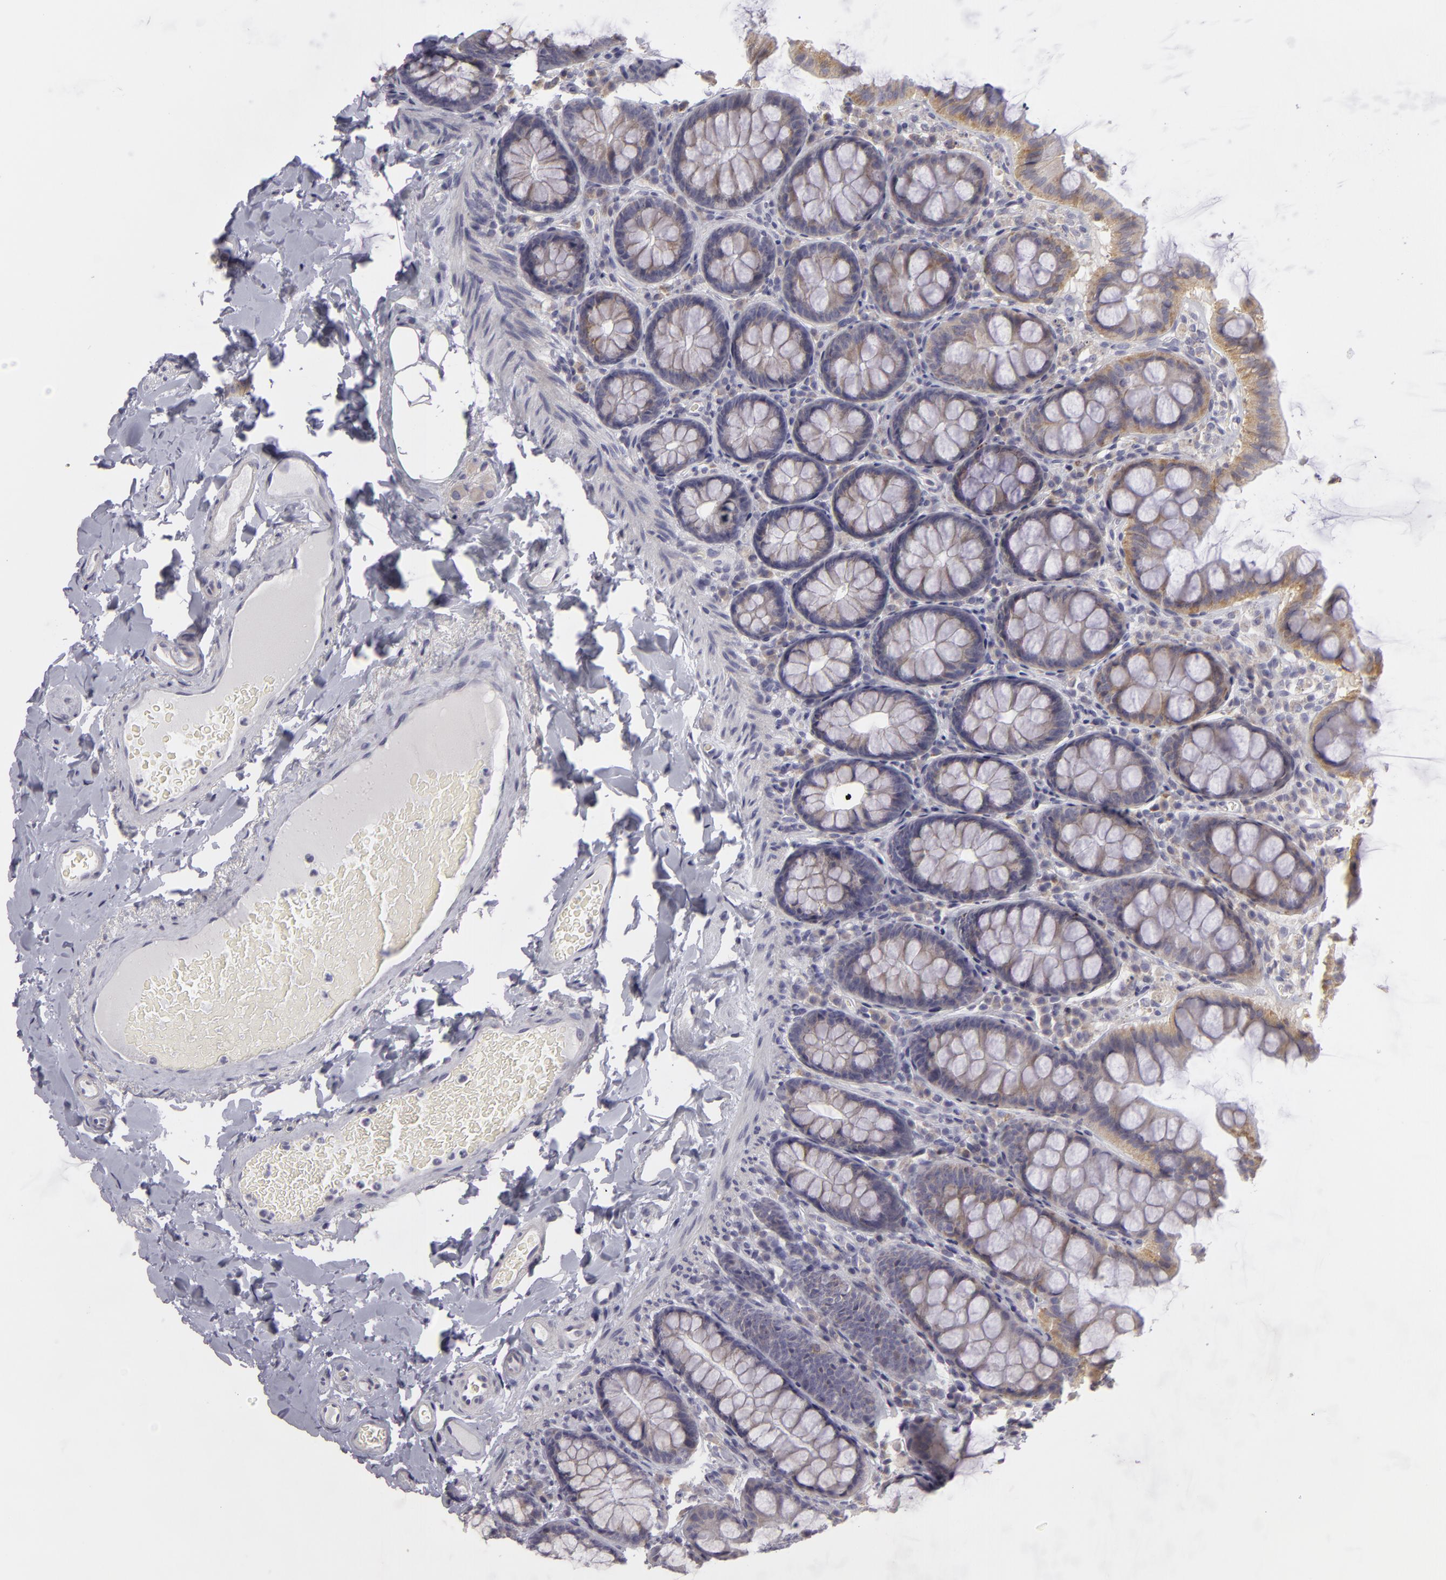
{"staining": {"intensity": "negative", "quantity": "none", "location": "none"}, "tissue": "colon", "cell_type": "Endothelial cells", "image_type": "normal", "snomed": [{"axis": "morphology", "description": "Normal tissue, NOS"}, {"axis": "topography", "description": "Colon"}], "caption": "This is a histopathology image of immunohistochemistry staining of benign colon, which shows no expression in endothelial cells. (DAB (3,3'-diaminobenzidine) immunohistochemistry visualized using brightfield microscopy, high magnification).", "gene": "ATP2B3", "patient": {"sex": "female", "age": 61}}